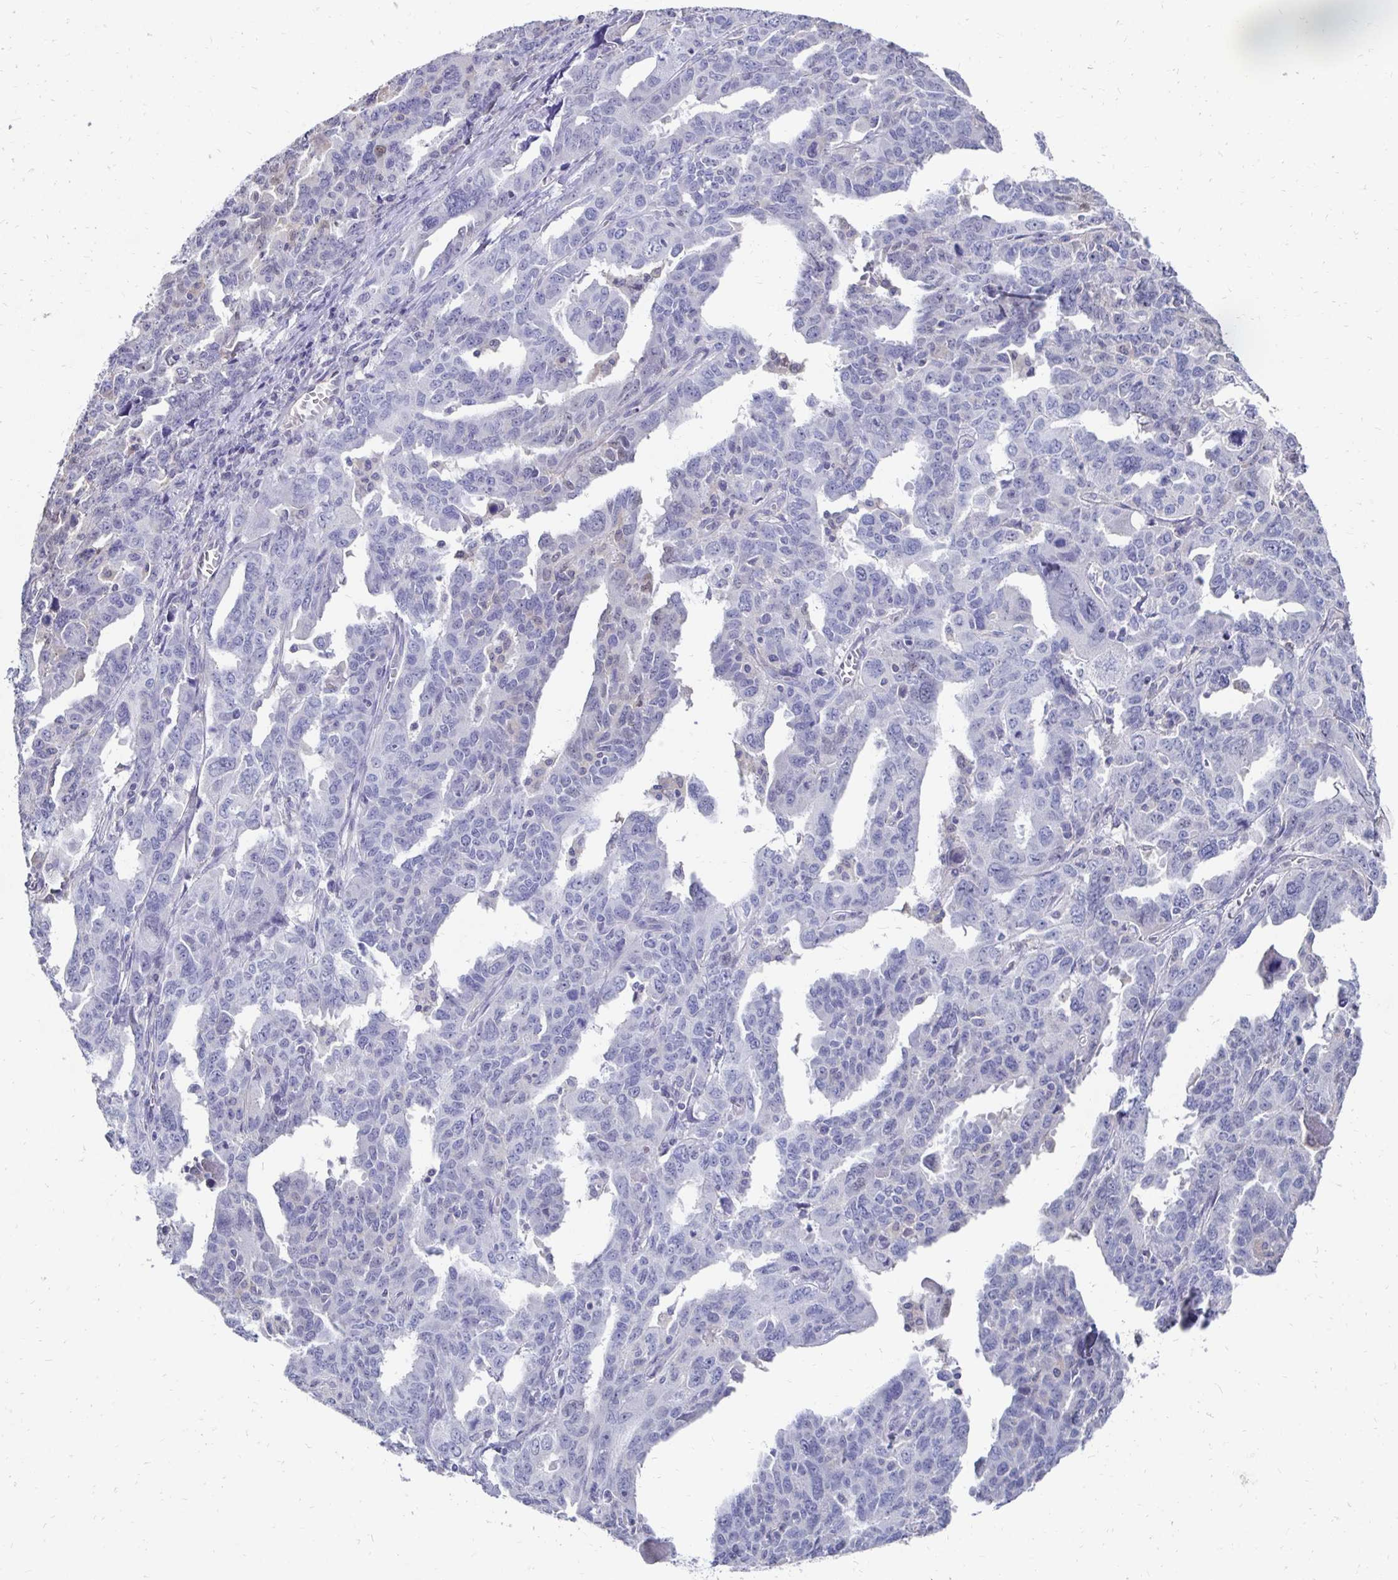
{"staining": {"intensity": "negative", "quantity": "none", "location": "none"}, "tissue": "ovarian cancer", "cell_type": "Tumor cells", "image_type": "cancer", "snomed": [{"axis": "morphology", "description": "Adenocarcinoma, NOS"}, {"axis": "morphology", "description": "Carcinoma, endometroid"}, {"axis": "topography", "description": "Ovary"}], "caption": "The image reveals no significant positivity in tumor cells of ovarian adenocarcinoma.", "gene": "SYCP3", "patient": {"sex": "female", "age": 72}}